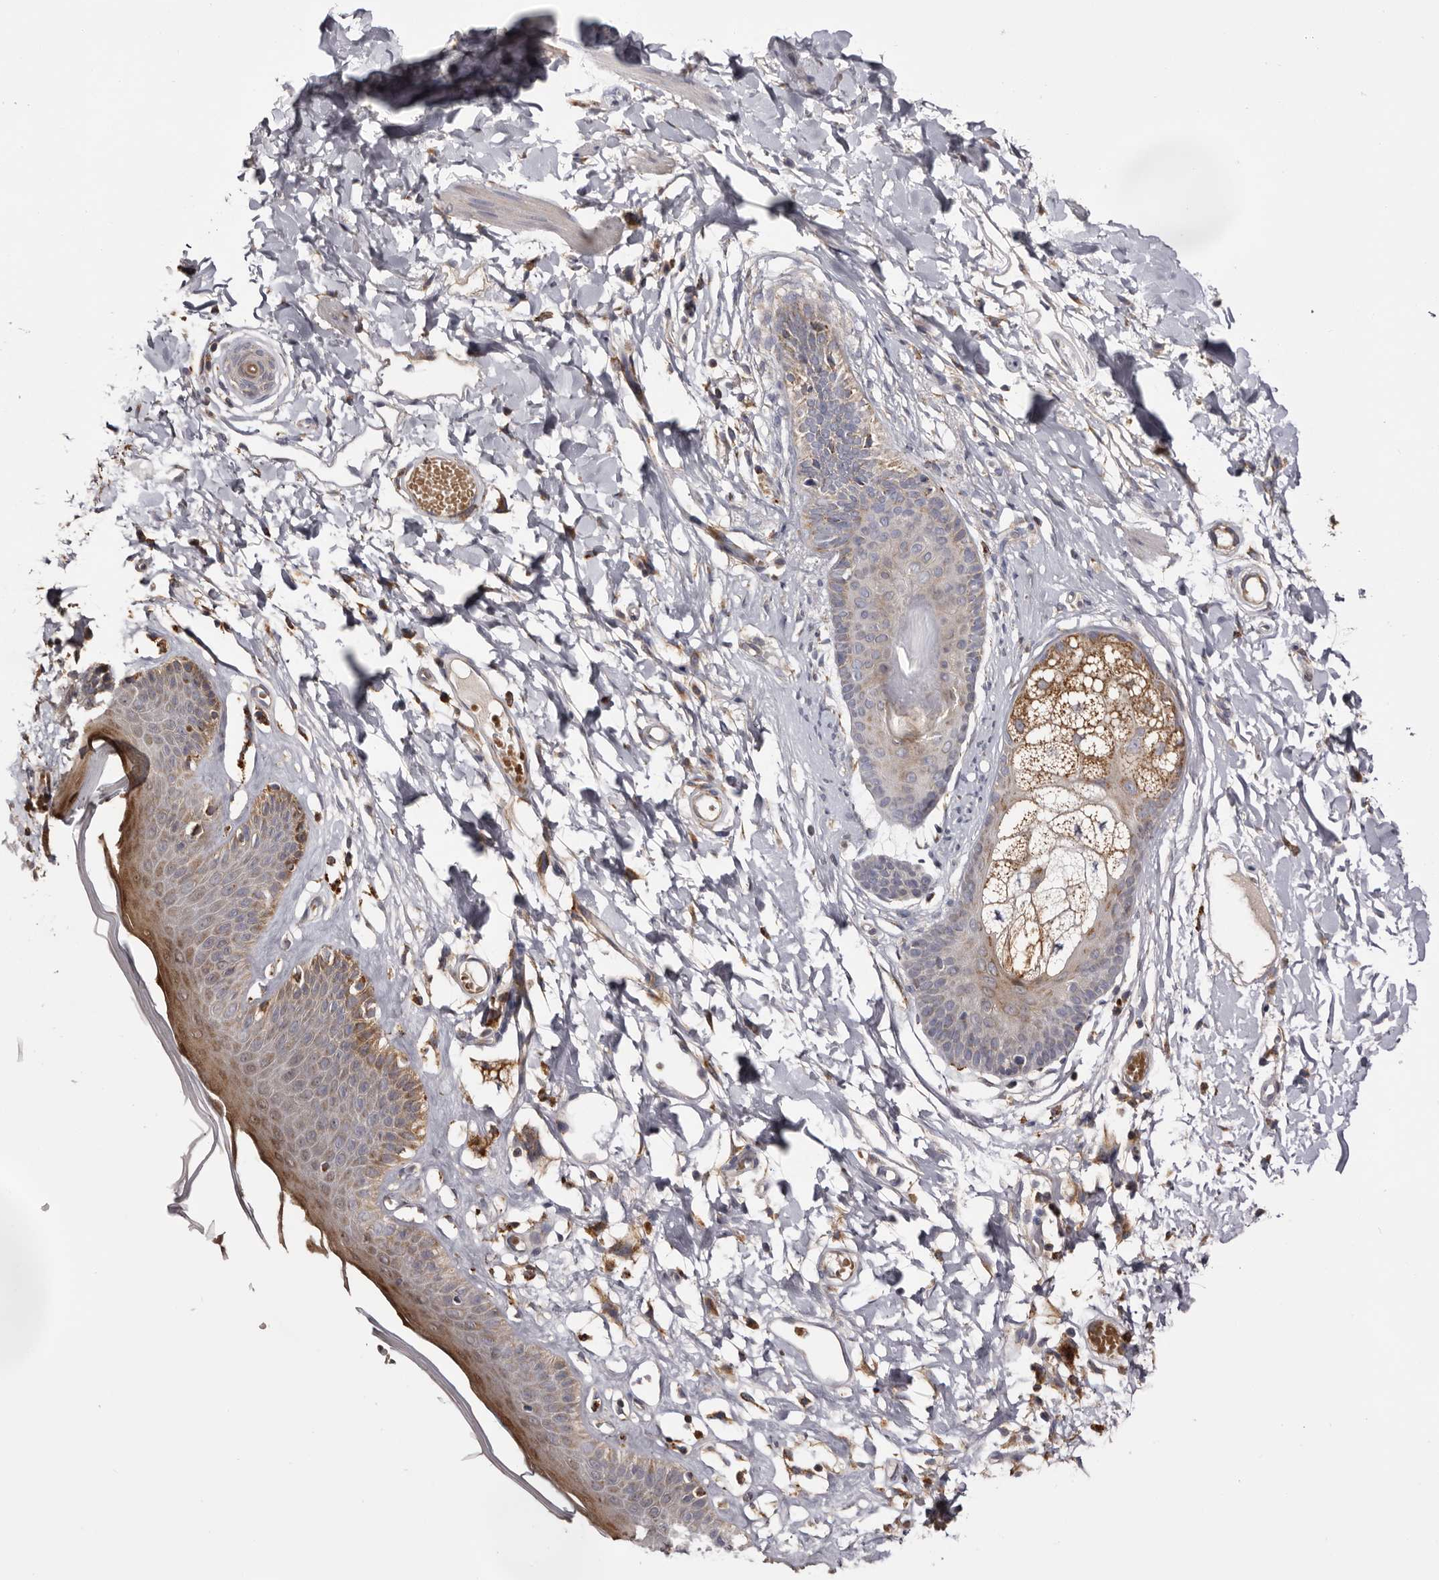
{"staining": {"intensity": "moderate", "quantity": "25%-75%", "location": "cytoplasmic/membranous"}, "tissue": "skin", "cell_type": "Epidermal cells", "image_type": "normal", "snomed": [{"axis": "morphology", "description": "Normal tissue, NOS"}, {"axis": "topography", "description": "Vulva"}], "caption": "Benign skin displays moderate cytoplasmic/membranous expression in approximately 25%-75% of epidermal cells.", "gene": "MECR", "patient": {"sex": "female", "age": 73}}